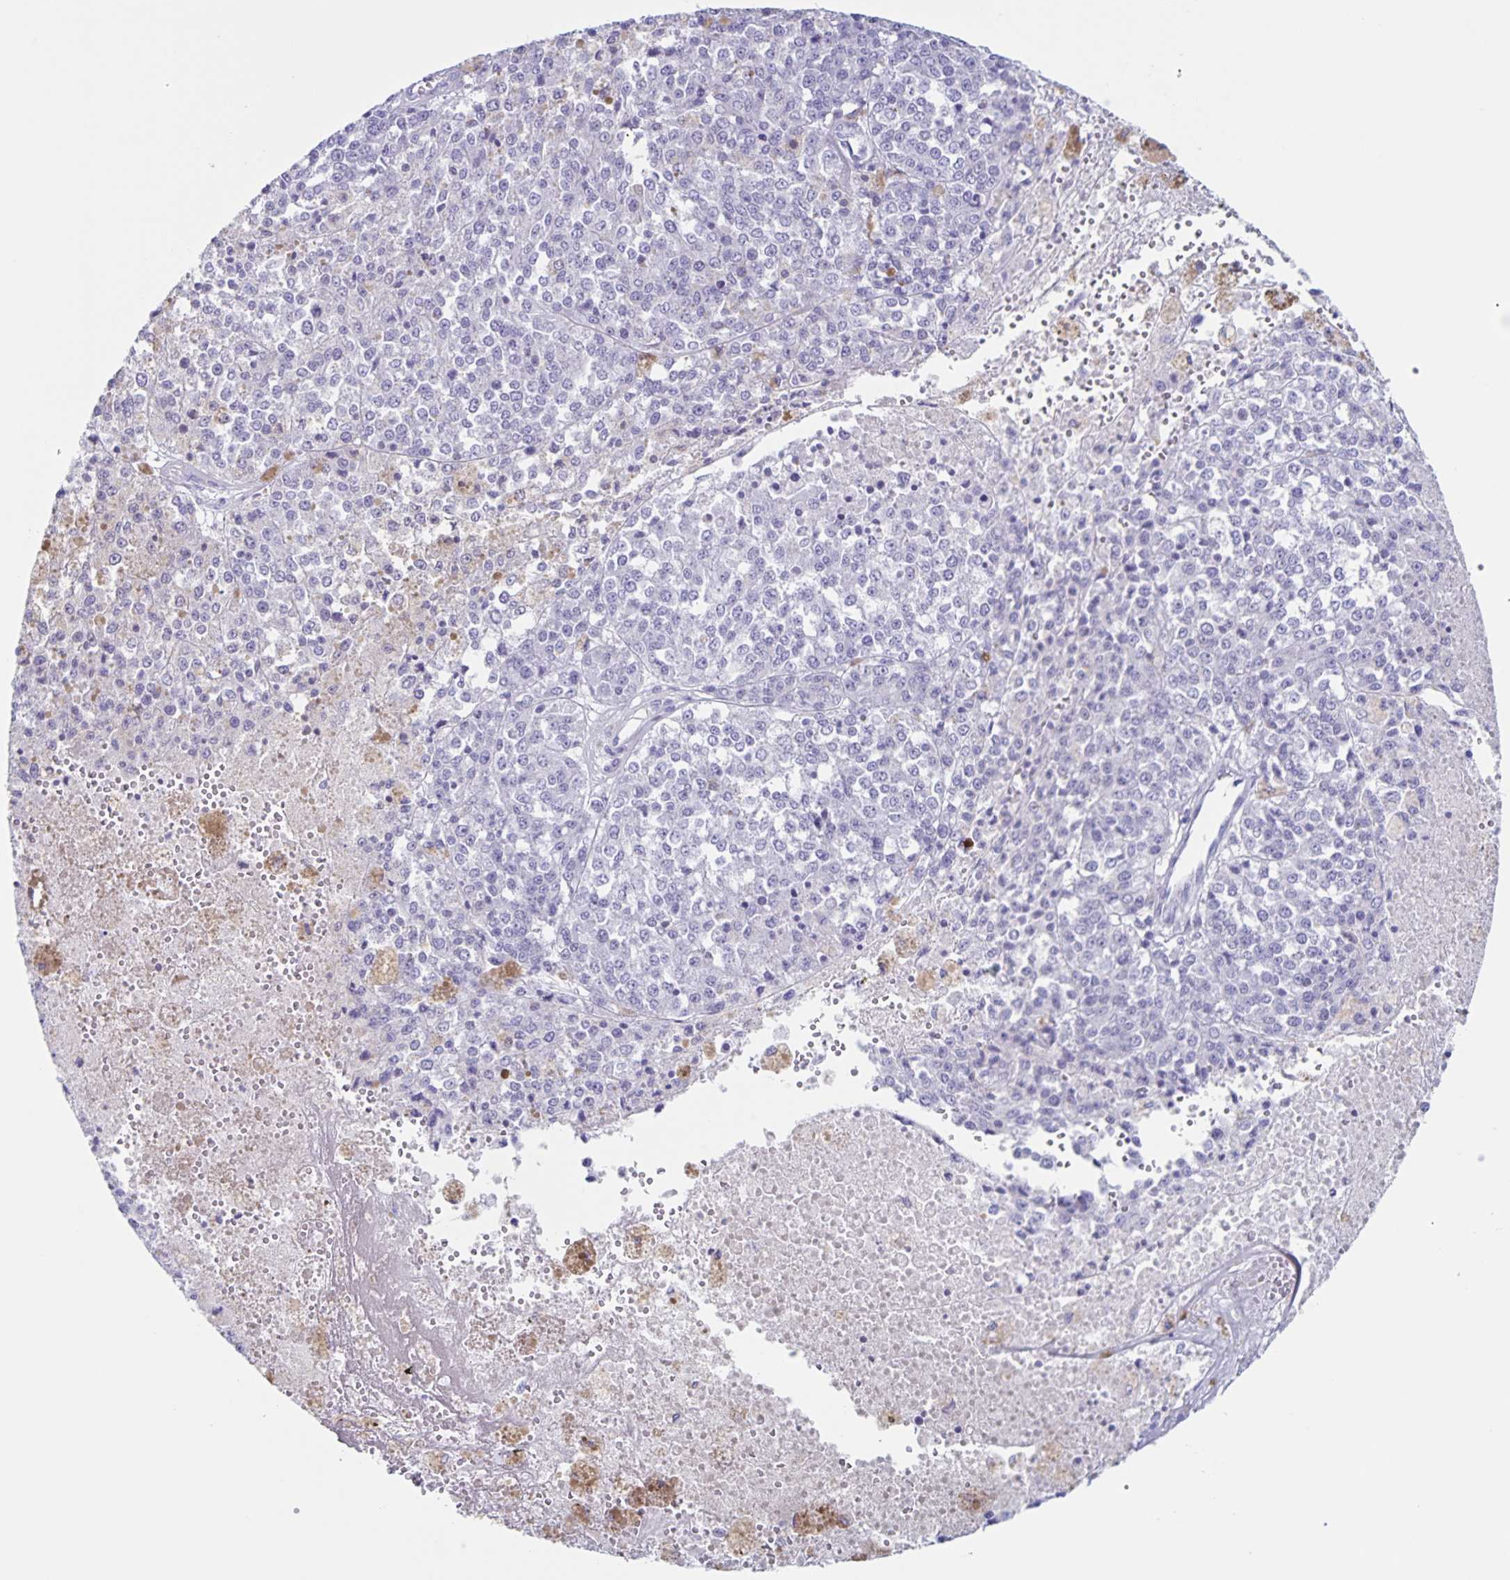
{"staining": {"intensity": "negative", "quantity": "none", "location": "none"}, "tissue": "melanoma", "cell_type": "Tumor cells", "image_type": "cancer", "snomed": [{"axis": "morphology", "description": "Malignant melanoma, Metastatic site"}, {"axis": "topography", "description": "Lymph node"}], "caption": "DAB immunohistochemical staining of human malignant melanoma (metastatic site) exhibits no significant positivity in tumor cells.", "gene": "C12orf56", "patient": {"sex": "female", "age": 64}}